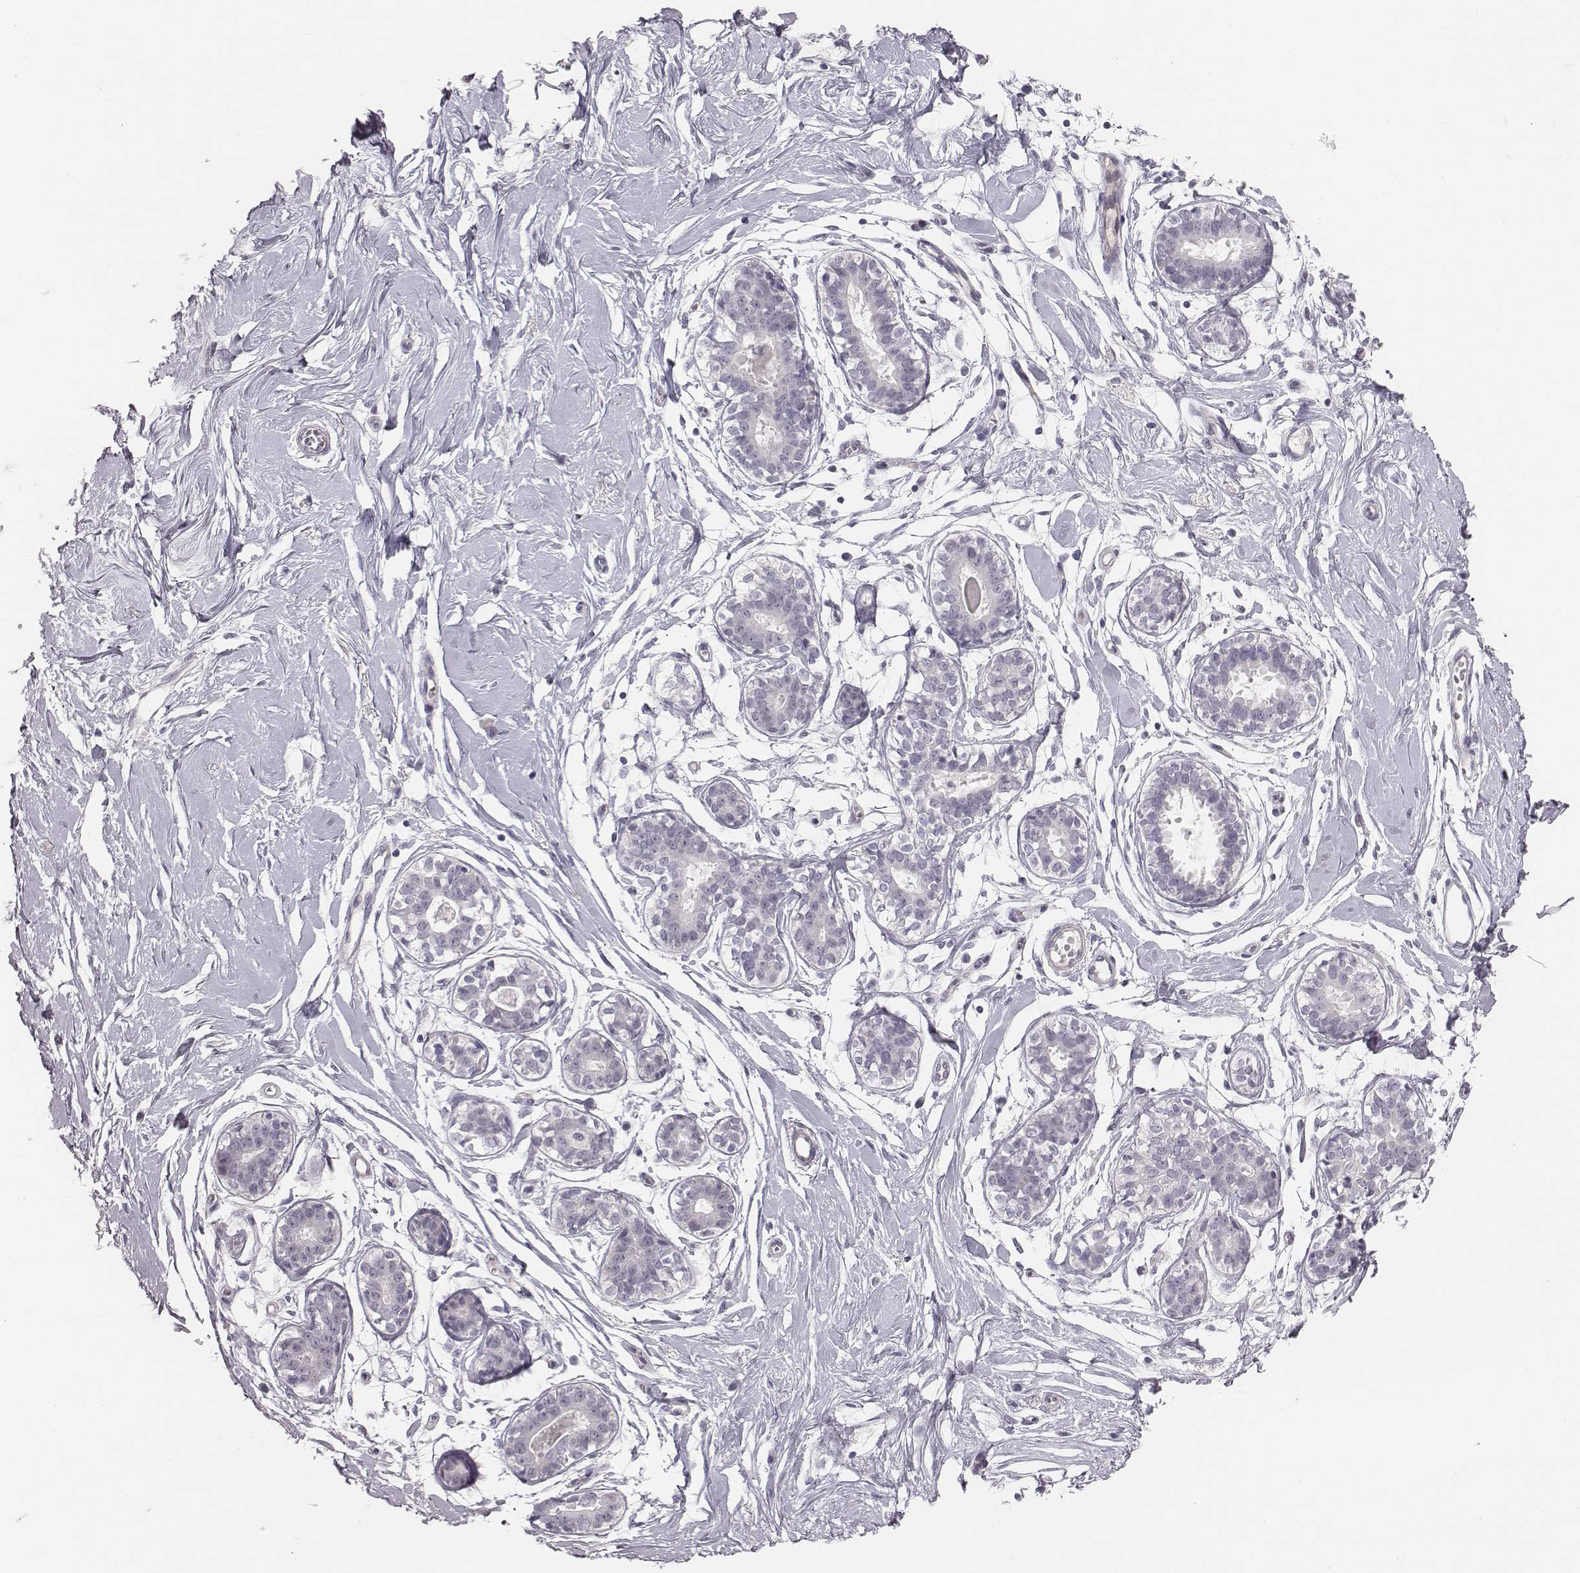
{"staining": {"intensity": "negative", "quantity": "none", "location": "none"}, "tissue": "breast", "cell_type": "Adipocytes", "image_type": "normal", "snomed": [{"axis": "morphology", "description": "Normal tissue, NOS"}, {"axis": "topography", "description": "Breast"}], "caption": "The immunohistochemistry (IHC) micrograph has no significant expression in adipocytes of breast. (DAB immunohistochemistry, high magnification).", "gene": "CACNG4", "patient": {"sex": "female", "age": 49}}